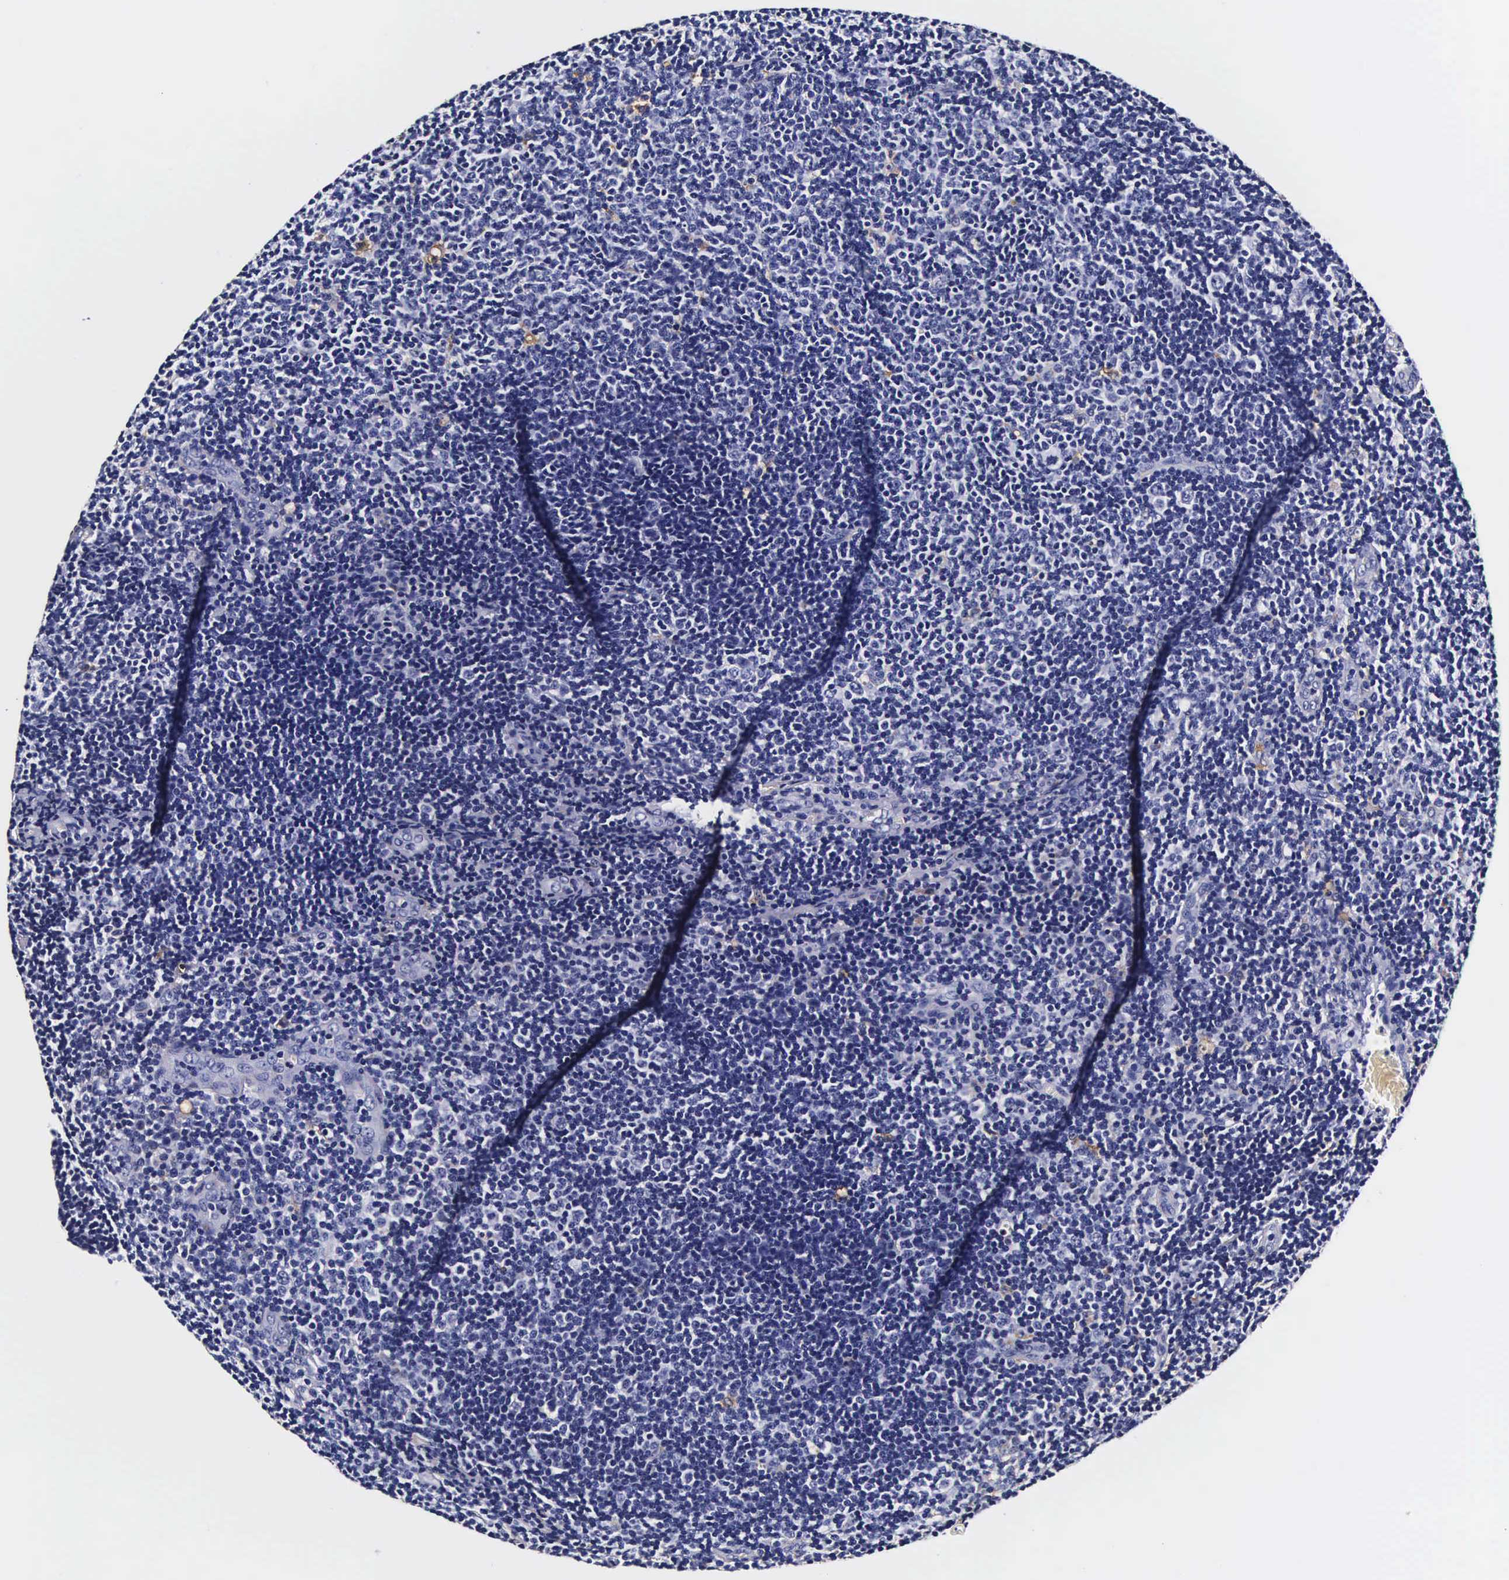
{"staining": {"intensity": "negative", "quantity": "none", "location": "none"}, "tissue": "lymphoma", "cell_type": "Tumor cells", "image_type": "cancer", "snomed": [{"axis": "morphology", "description": "Malignant lymphoma, non-Hodgkin's type, Low grade"}, {"axis": "topography", "description": "Lymph node"}], "caption": "Immunohistochemistry of low-grade malignant lymphoma, non-Hodgkin's type demonstrates no expression in tumor cells.", "gene": "CTSB", "patient": {"sex": "male", "age": 49}}